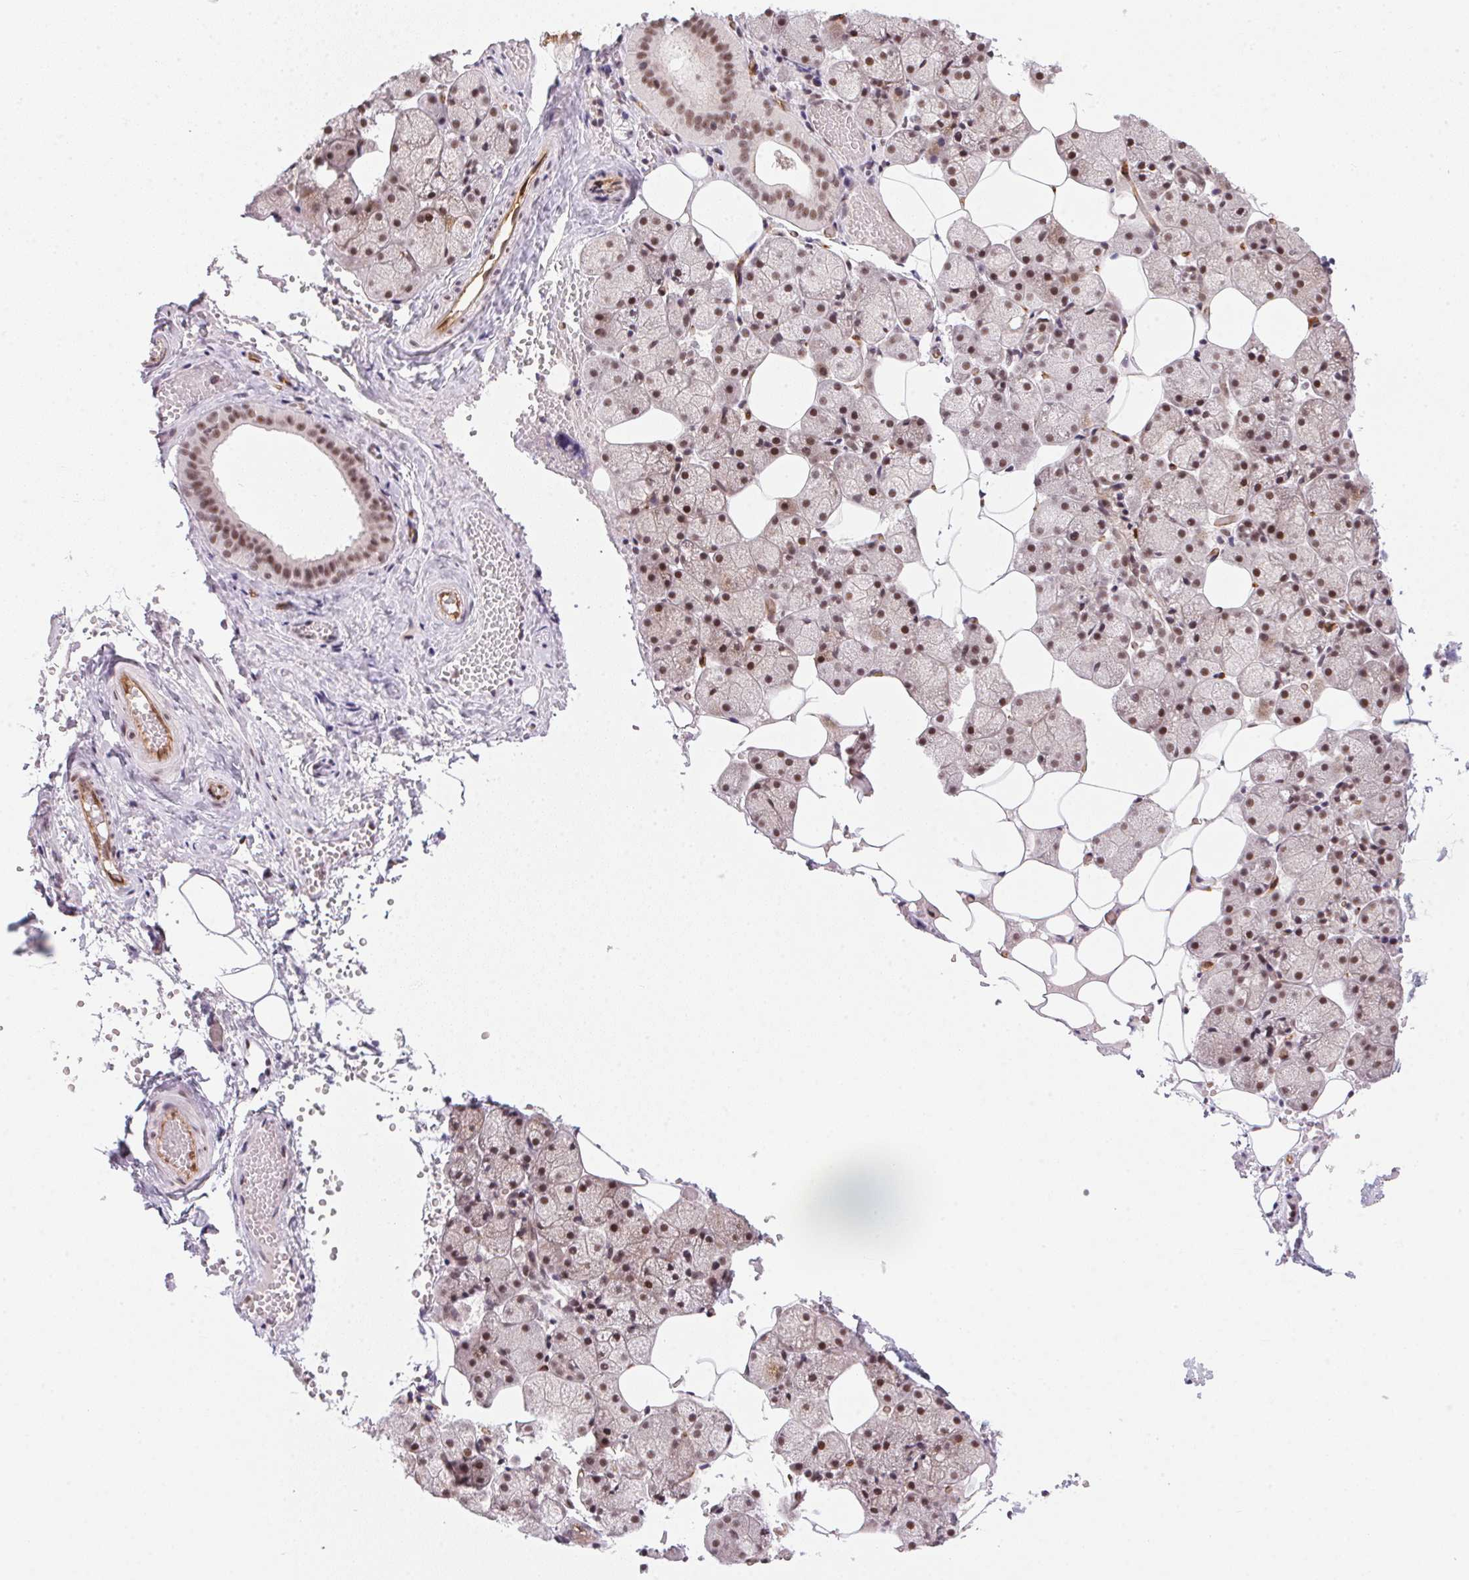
{"staining": {"intensity": "strong", "quantity": "25%-75%", "location": "cytoplasmic/membranous,nuclear"}, "tissue": "salivary gland", "cell_type": "Glandular cells", "image_type": "normal", "snomed": [{"axis": "morphology", "description": "Normal tissue, NOS"}, {"axis": "topography", "description": "Salivary gland"}], "caption": "DAB immunohistochemical staining of benign salivary gland reveals strong cytoplasmic/membranous,nuclear protein positivity in about 25%-75% of glandular cells. Using DAB (brown) and hematoxylin (blue) stains, captured at high magnification using brightfield microscopy.", "gene": "SRSF7", "patient": {"sex": "male", "age": 38}}